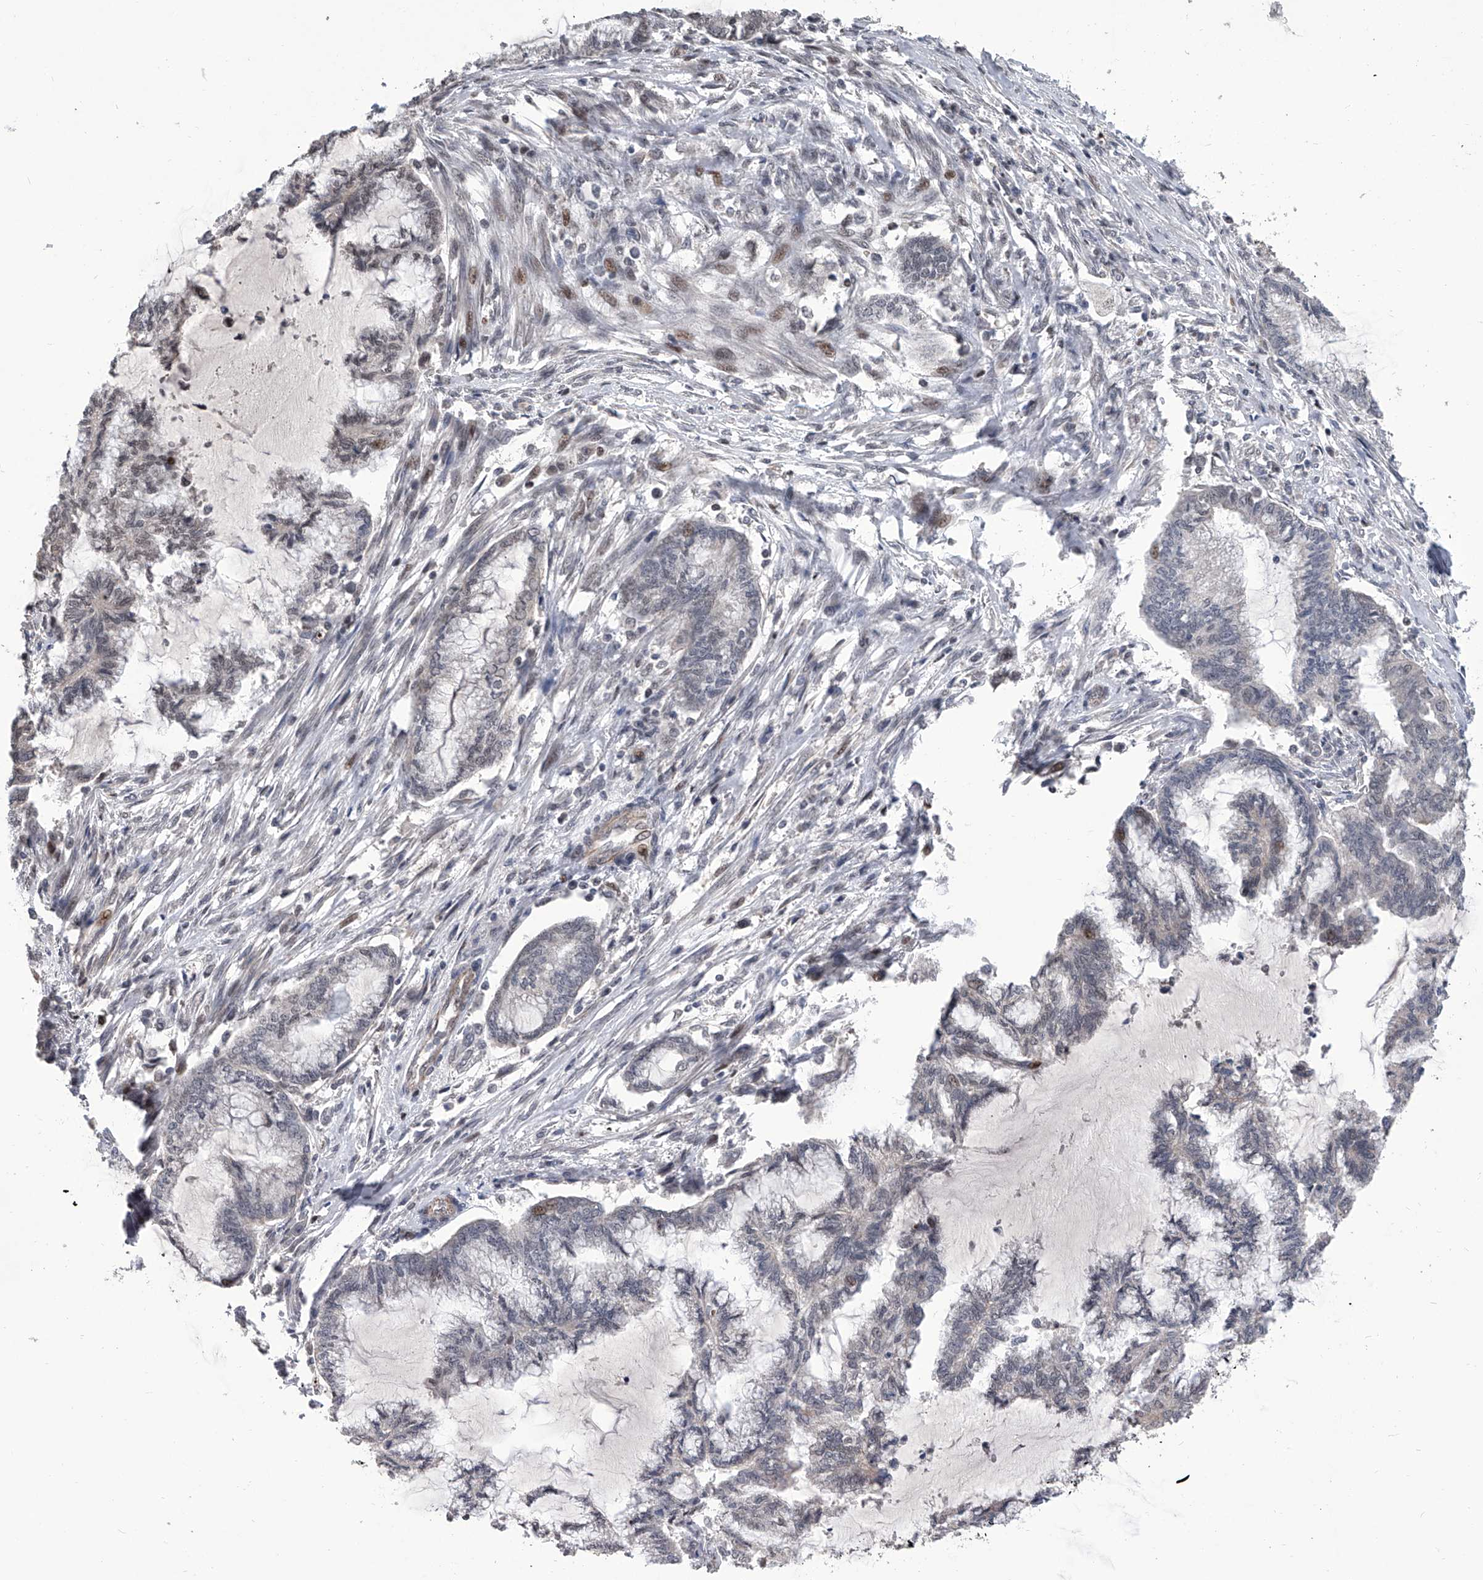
{"staining": {"intensity": "negative", "quantity": "none", "location": "none"}, "tissue": "endometrial cancer", "cell_type": "Tumor cells", "image_type": "cancer", "snomed": [{"axis": "morphology", "description": "Adenocarcinoma, NOS"}, {"axis": "topography", "description": "Endometrium"}], "caption": "Human endometrial cancer stained for a protein using IHC reveals no staining in tumor cells.", "gene": "ZNF426", "patient": {"sex": "female", "age": 86}}